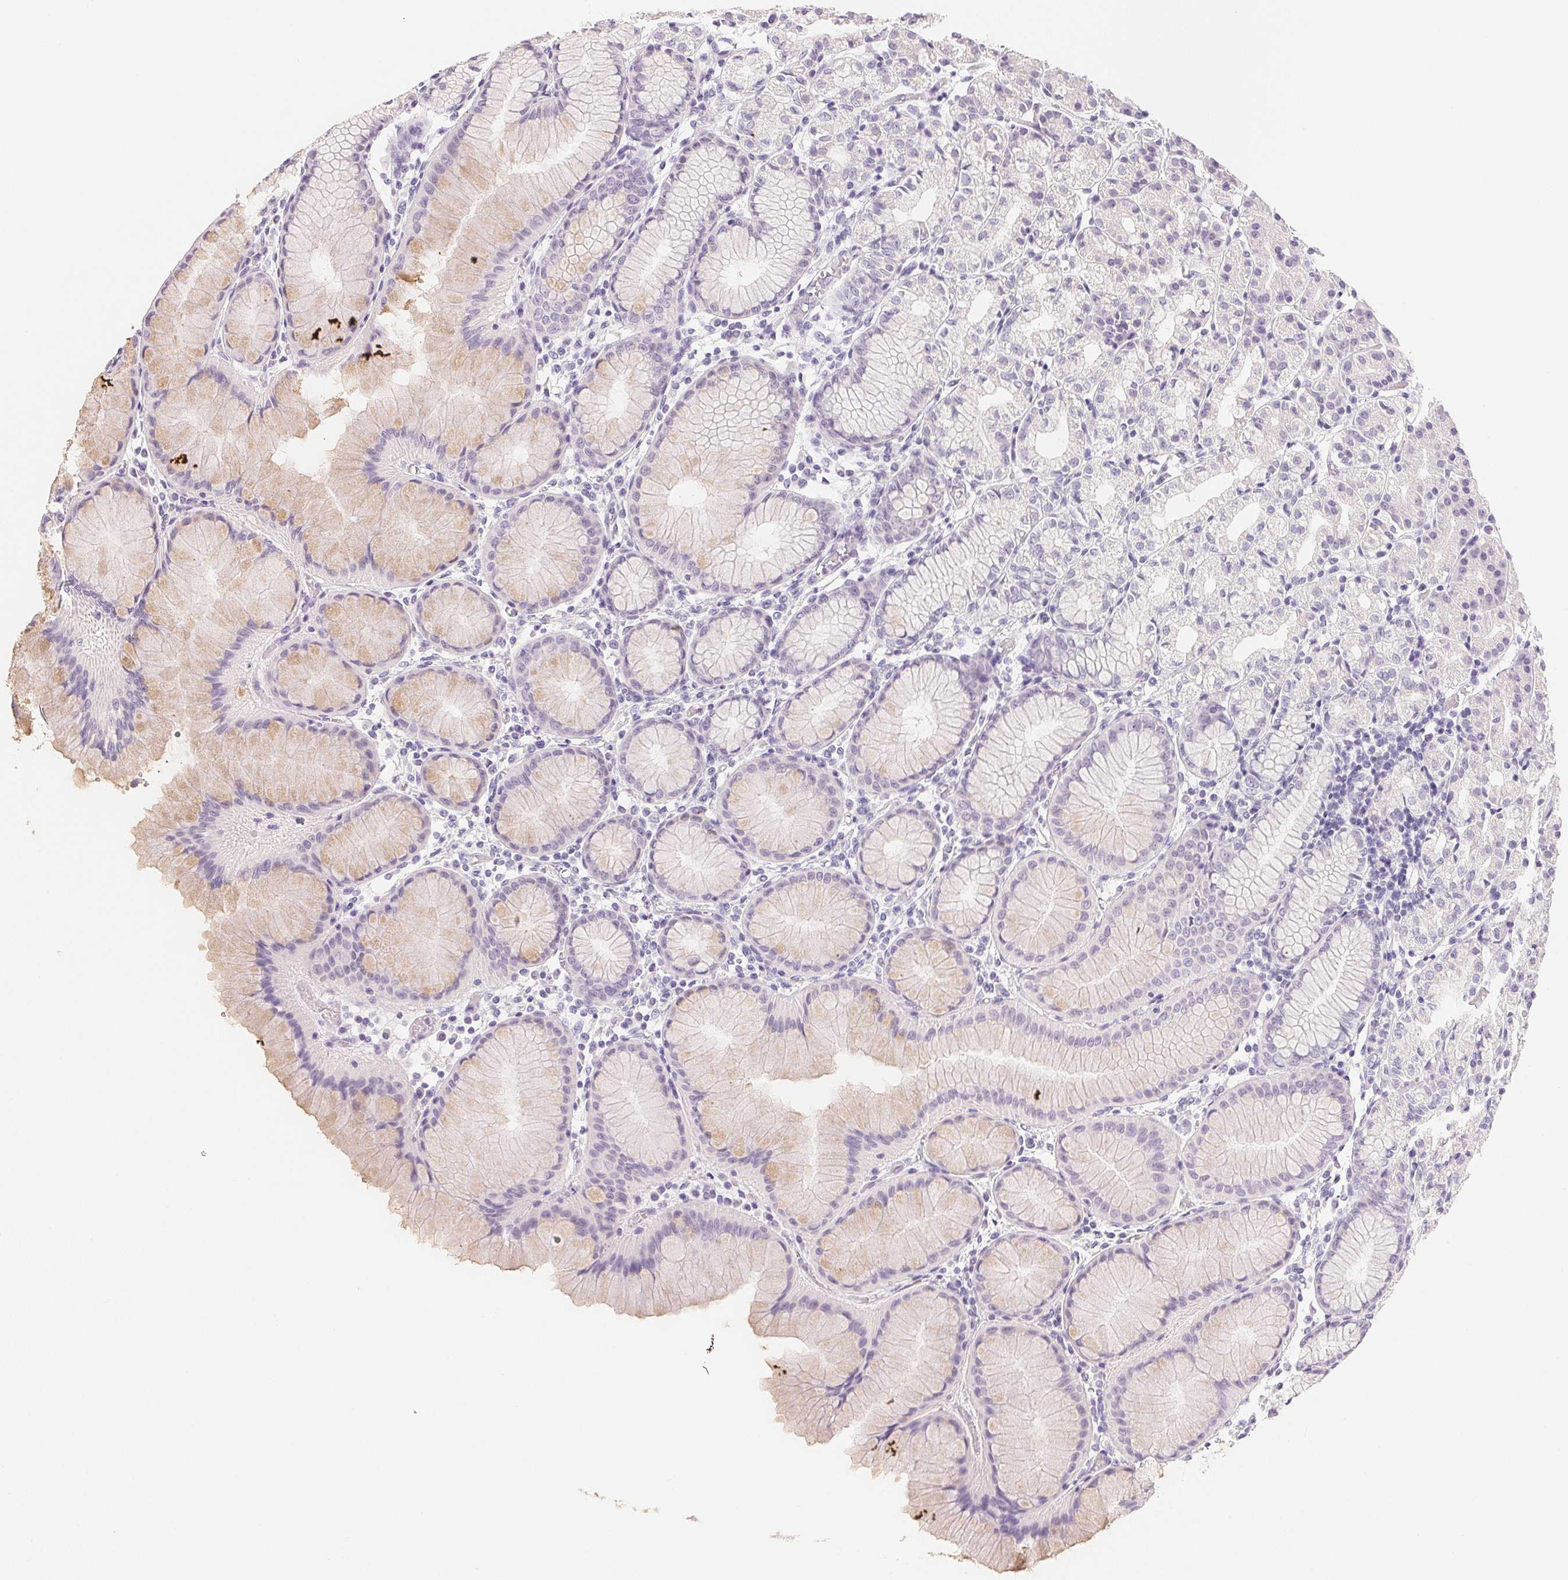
{"staining": {"intensity": "weak", "quantity": "<25%", "location": "cytoplasmic/membranous"}, "tissue": "stomach", "cell_type": "Glandular cells", "image_type": "normal", "snomed": [{"axis": "morphology", "description": "Normal tissue, NOS"}, {"axis": "topography", "description": "Stomach"}], "caption": "This is an immunohistochemistry (IHC) micrograph of normal human stomach. There is no expression in glandular cells.", "gene": "ACP3", "patient": {"sex": "female", "age": 57}}